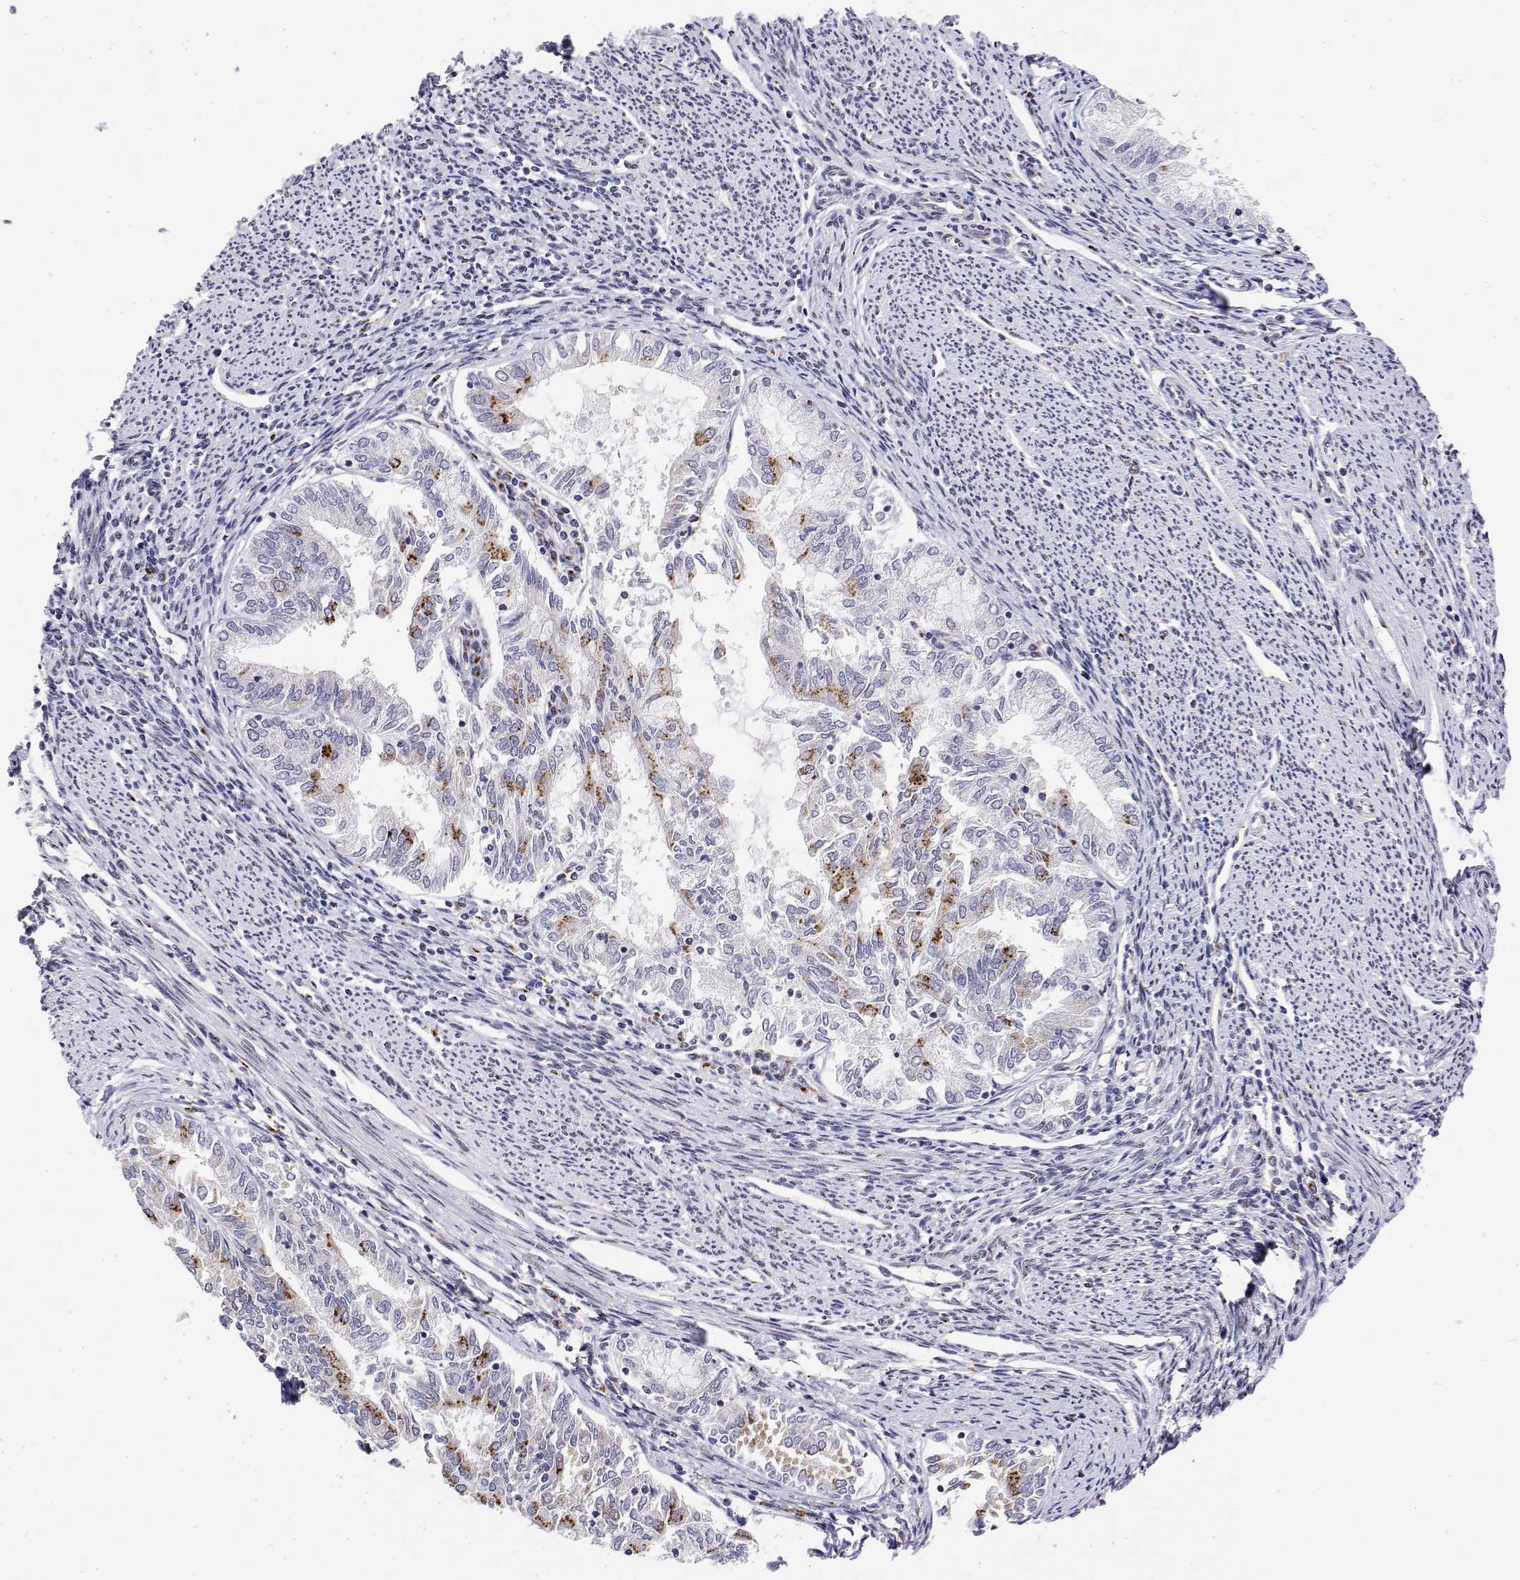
{"staining": {"intensity": "strong", "quantity": "<25%", "location": "cytoplasmic/membranous"}, "tissue": "endometrial cancer", "cell_type": "Tumor cells", "image_type": "cancer", "snomed": [{"axis": "morphology", "description": "Adenocarcinoma, NOS"}, {"axis": "topography", "description": "Endometrium"}], "caption": "The micrograph displays a brown stain indicating the presence of a protein in the cytoplasmic/membranous of tumor cells in endometrial cancer.", "gene": "YIPF3", "patient": {"sex": "female", "age": 79}}